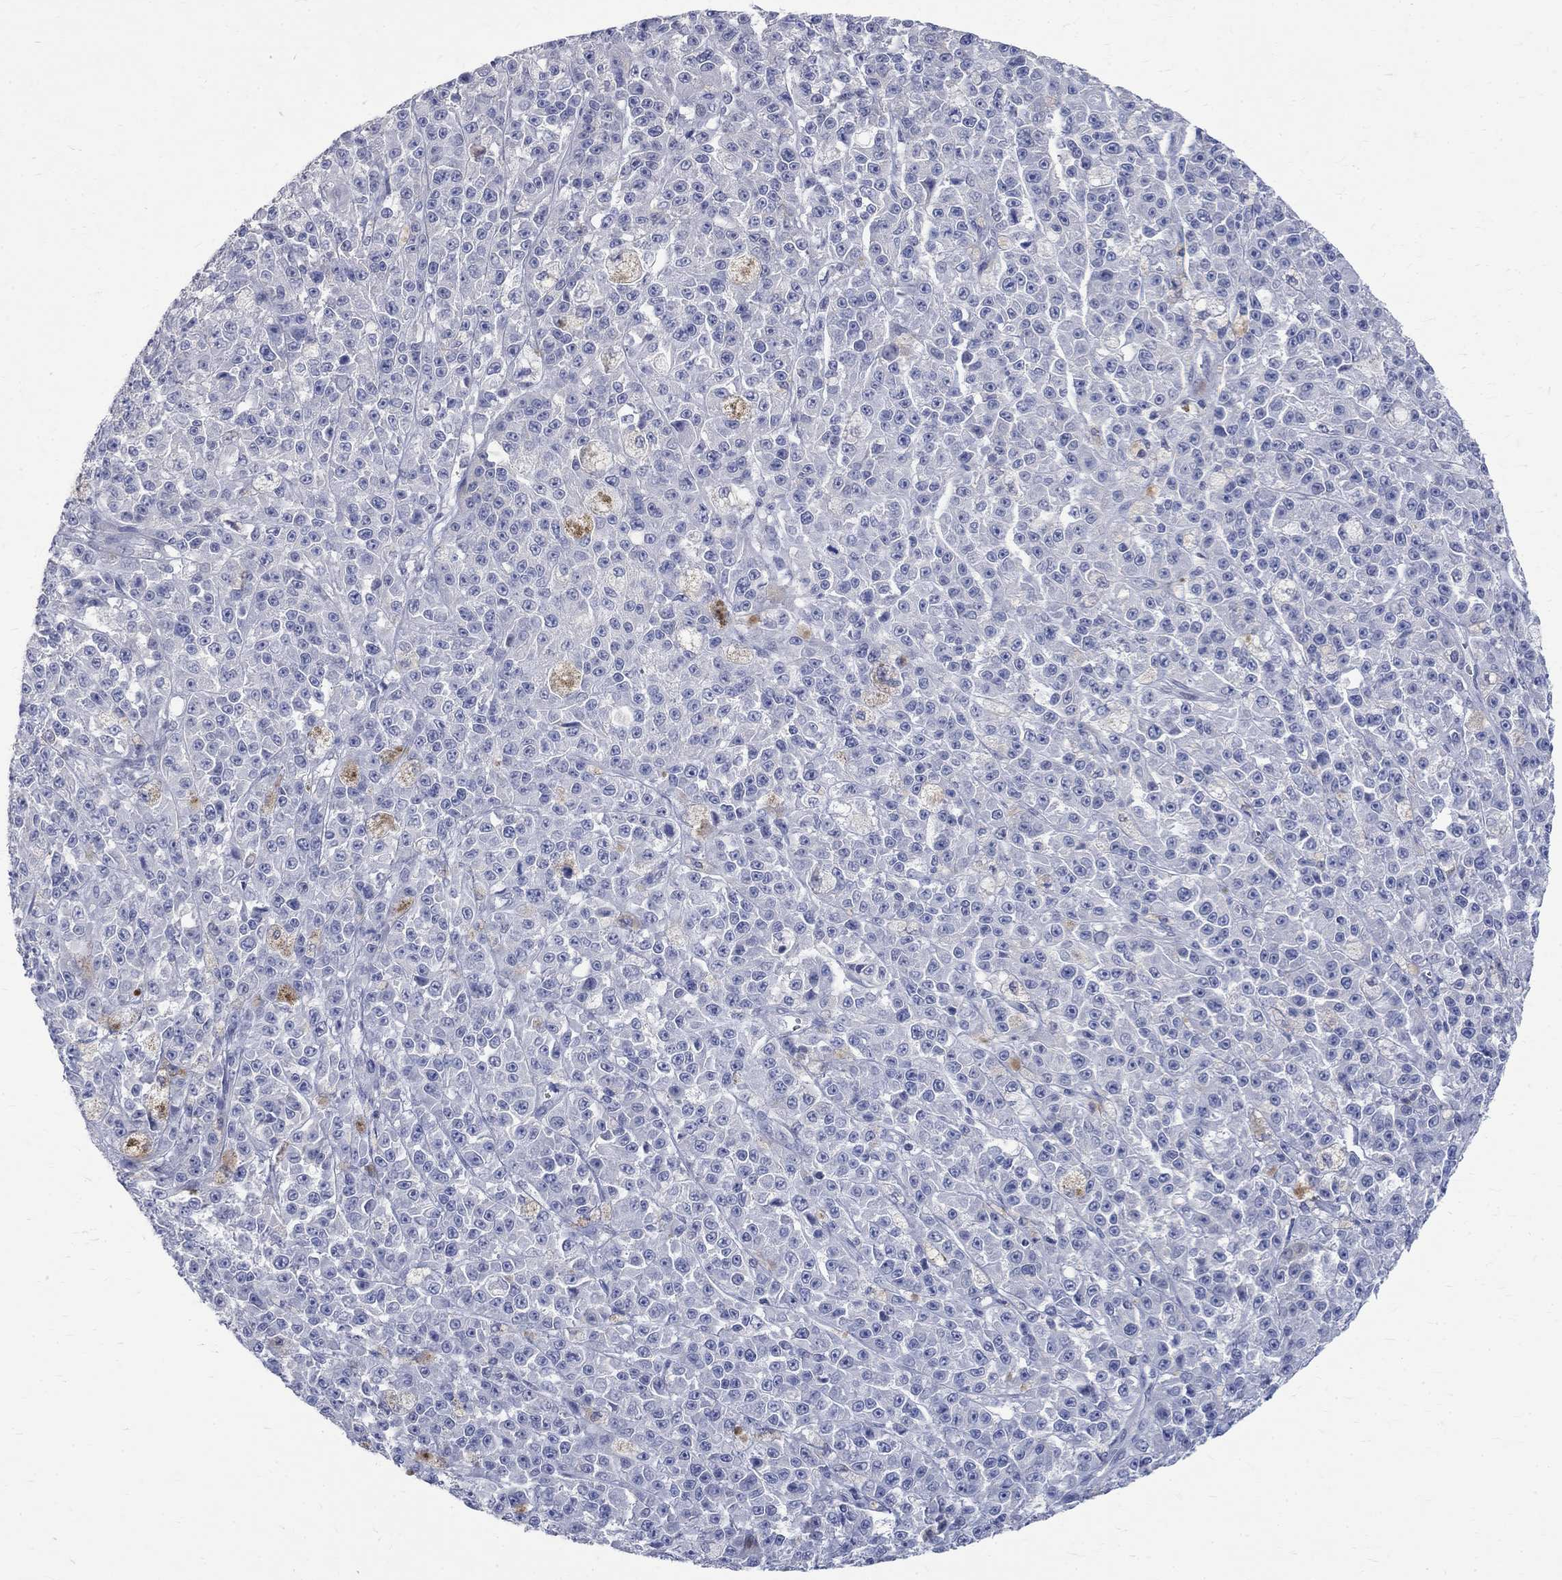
{"staining": {"intensity": "negative", "quantity": "none", "location": "none"}, "tissue": "melanoma", "cell_type": "Tumor cells", "image_type": "cancer", "snomed": [{"axis": "morphology", "description": "Malignant melanoma, NOS"}, {"axis": "topography", "description": "Skin"}], "caption": "High magnification brightfield microscopy of malignant melanoma stained with DAB (brown) and counterstained with hematoxylin (blue): tumor cells show no significant positivity.", "gene": "MAGEB6", "patient": {"sex": "female", "age": 58}}